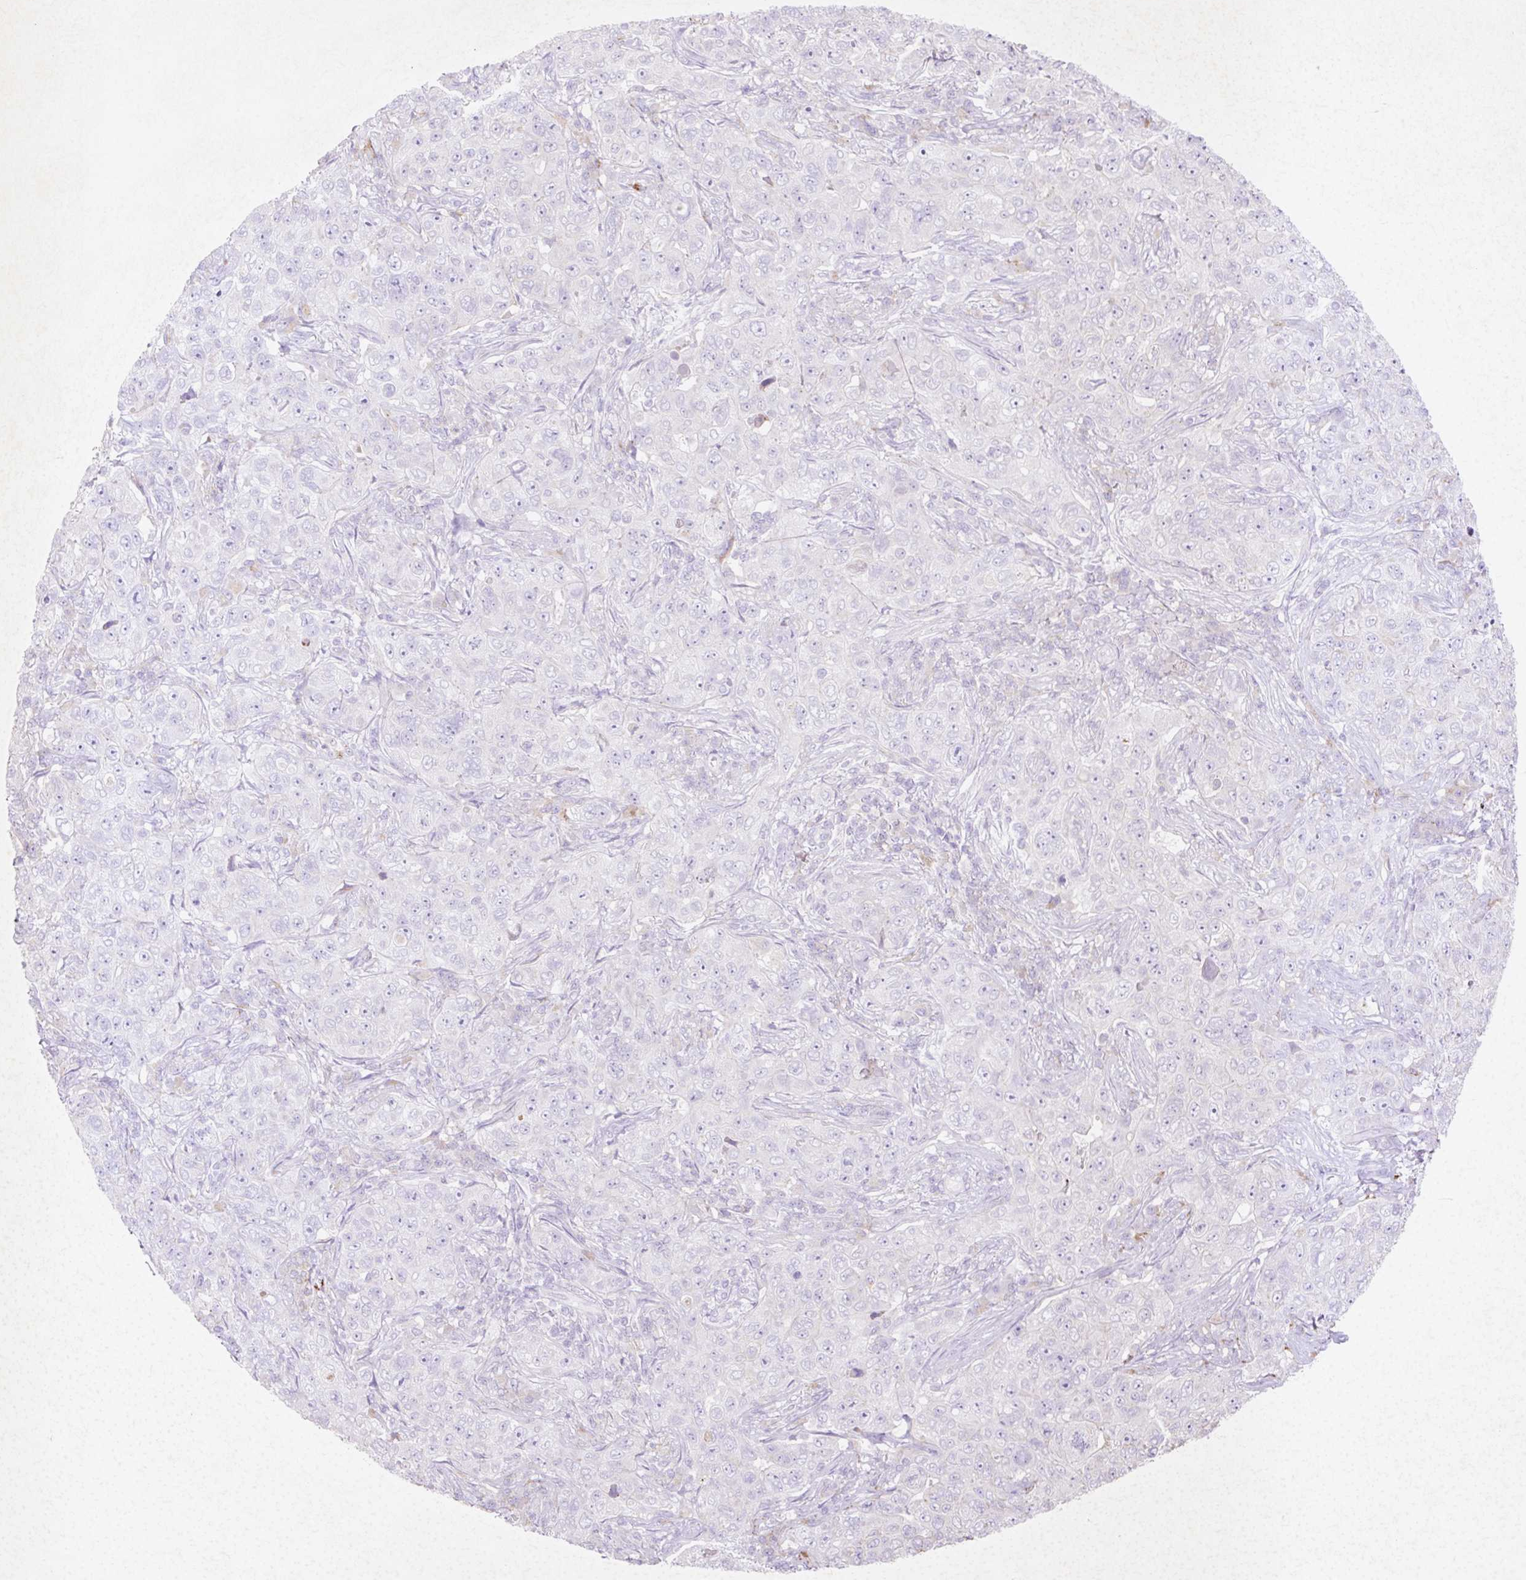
{"staining": {"intensity": "negative", "quantity": "none", "location": "none"}, "tissue": "pancreatic cancer", "cell_type": "Tumor cells", "image_type": "cancer", "snomed": [{"axis": "morphology", "description": "Adenocarcinoma, NOS"}, {"axis": "topography", "description": "Pancreas"}], "caption": "An immunohistochemistry (IHC) micrograph of pancreatic adenocarcinoma is shown. There is no staining in tumor cells of pancreatic adenocarcinoma.", "gene": "HEXA", "patient": {"sex": "male", "age": 68}}